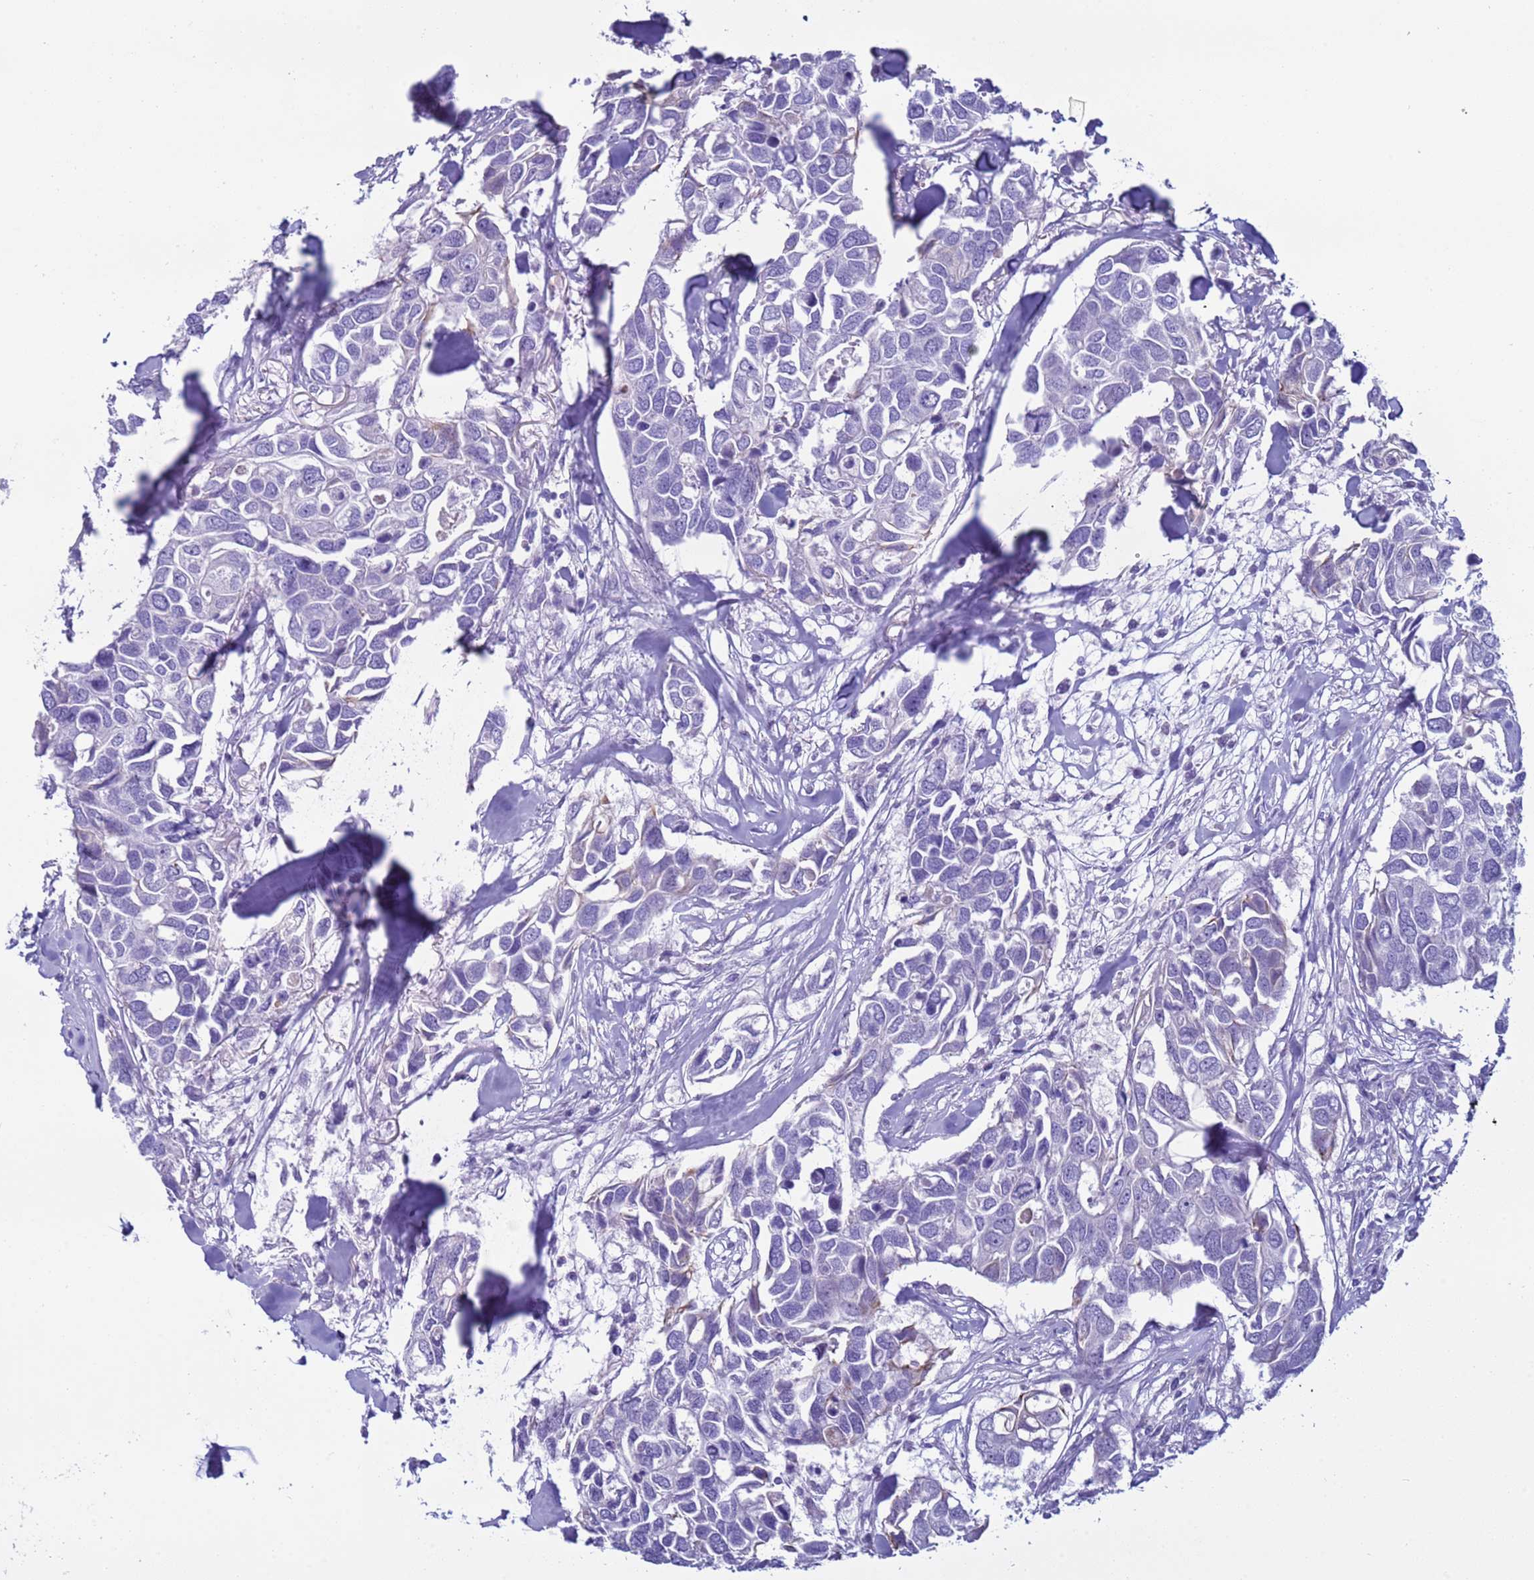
{"staining": {"intensity": "negative", "quantity": "none", "location": "none"}, "tissue": "breast cancer", "cell_type": "Tumor cells", "image_type": "cancer", "snomed": [{"axis": "morphology", "description": "Duct carcinoma"}, {"axis": "topography", "description": "Breast"}], "caption": "Immunohistochemistry (IHC) image of neoplastic tissue: human intraductal carcinoma (breast) stained with DAB displays no significant protein expression in tumor cells.", "gene": "CST4", "patient": {"sex": "female", "age": 83}}